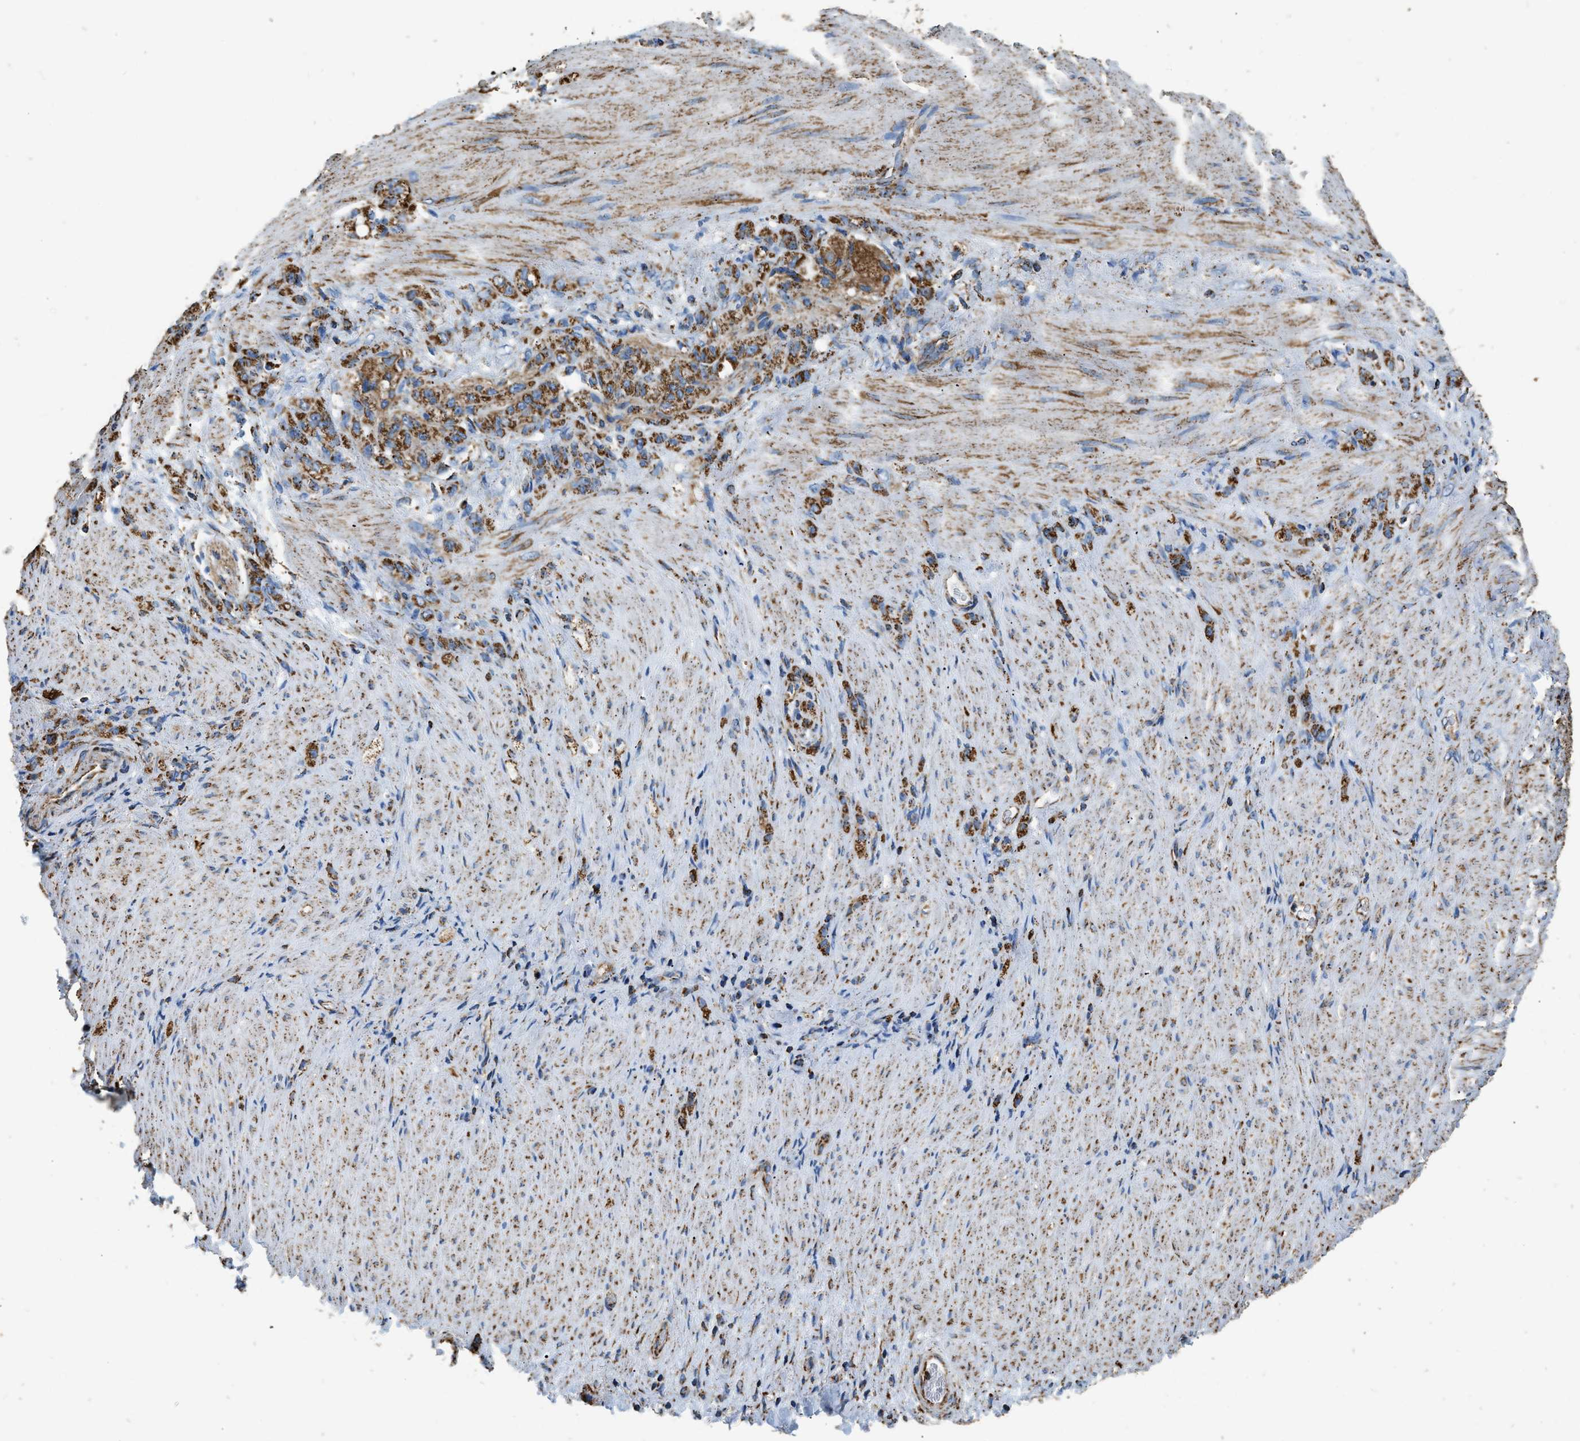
{"staining": {"intensity": "moderate", "quantity": ">75%", "location": "cytoplasmic/membranous"}, "tissue": "stomach cancer", "cell_type": "Tumor cells", "image_type": "cancer", "snomed": [{"axis": "morphology", "description": "Normal tissue, NOS"}, {"axis": "morphology", "description": "Adenocarcinoma, NOS"}, {"axis": "topography", "description": "Stomach"}], "caption": "Adenocarcinoma (stomach) tissue shows moderate cytoplasmic/membranous expression in about >75% of tumor cells, visualized by immunohistochemistry.", "gene": "IRX6", "patient": {"sex": "male", "age": 82}}